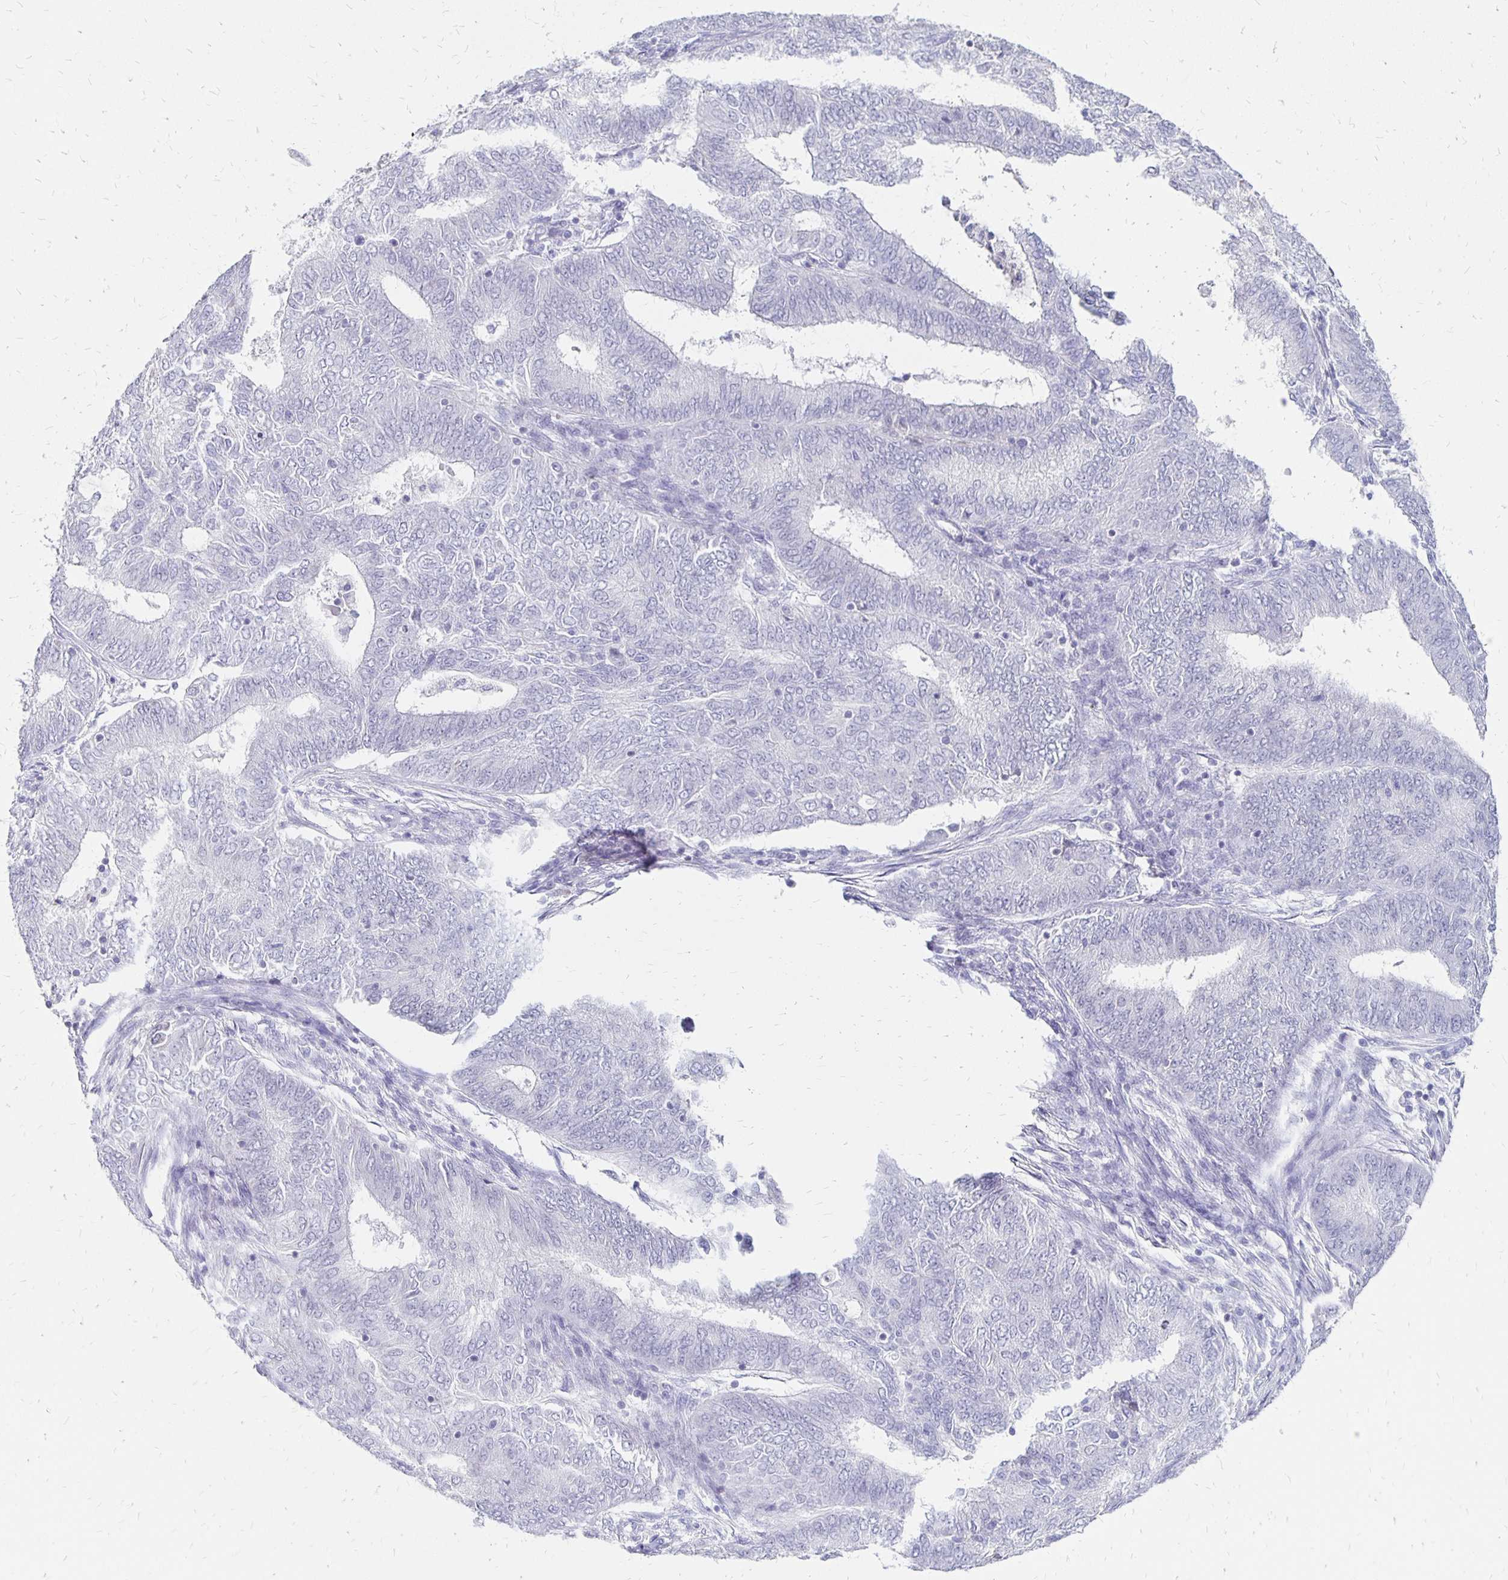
{"staining": {"intensity": "negative", "quantity": "none", "location": "none"}, "tissue": "endometrial cancer", "cell_type": "Tumor cells", "image_type": "cancer", "snomed": [{"axis": "morphology", "description": "Adenocarcinoma, NOS"}, {"axis": "topography", "description": "Endometrium"}], "caption": "The histopathology image shows no significant positivity in tumor cells of endometrial adenocarcinoma.", "gene": "SYT2", "patient": {"sex": "female", "age": 62}}